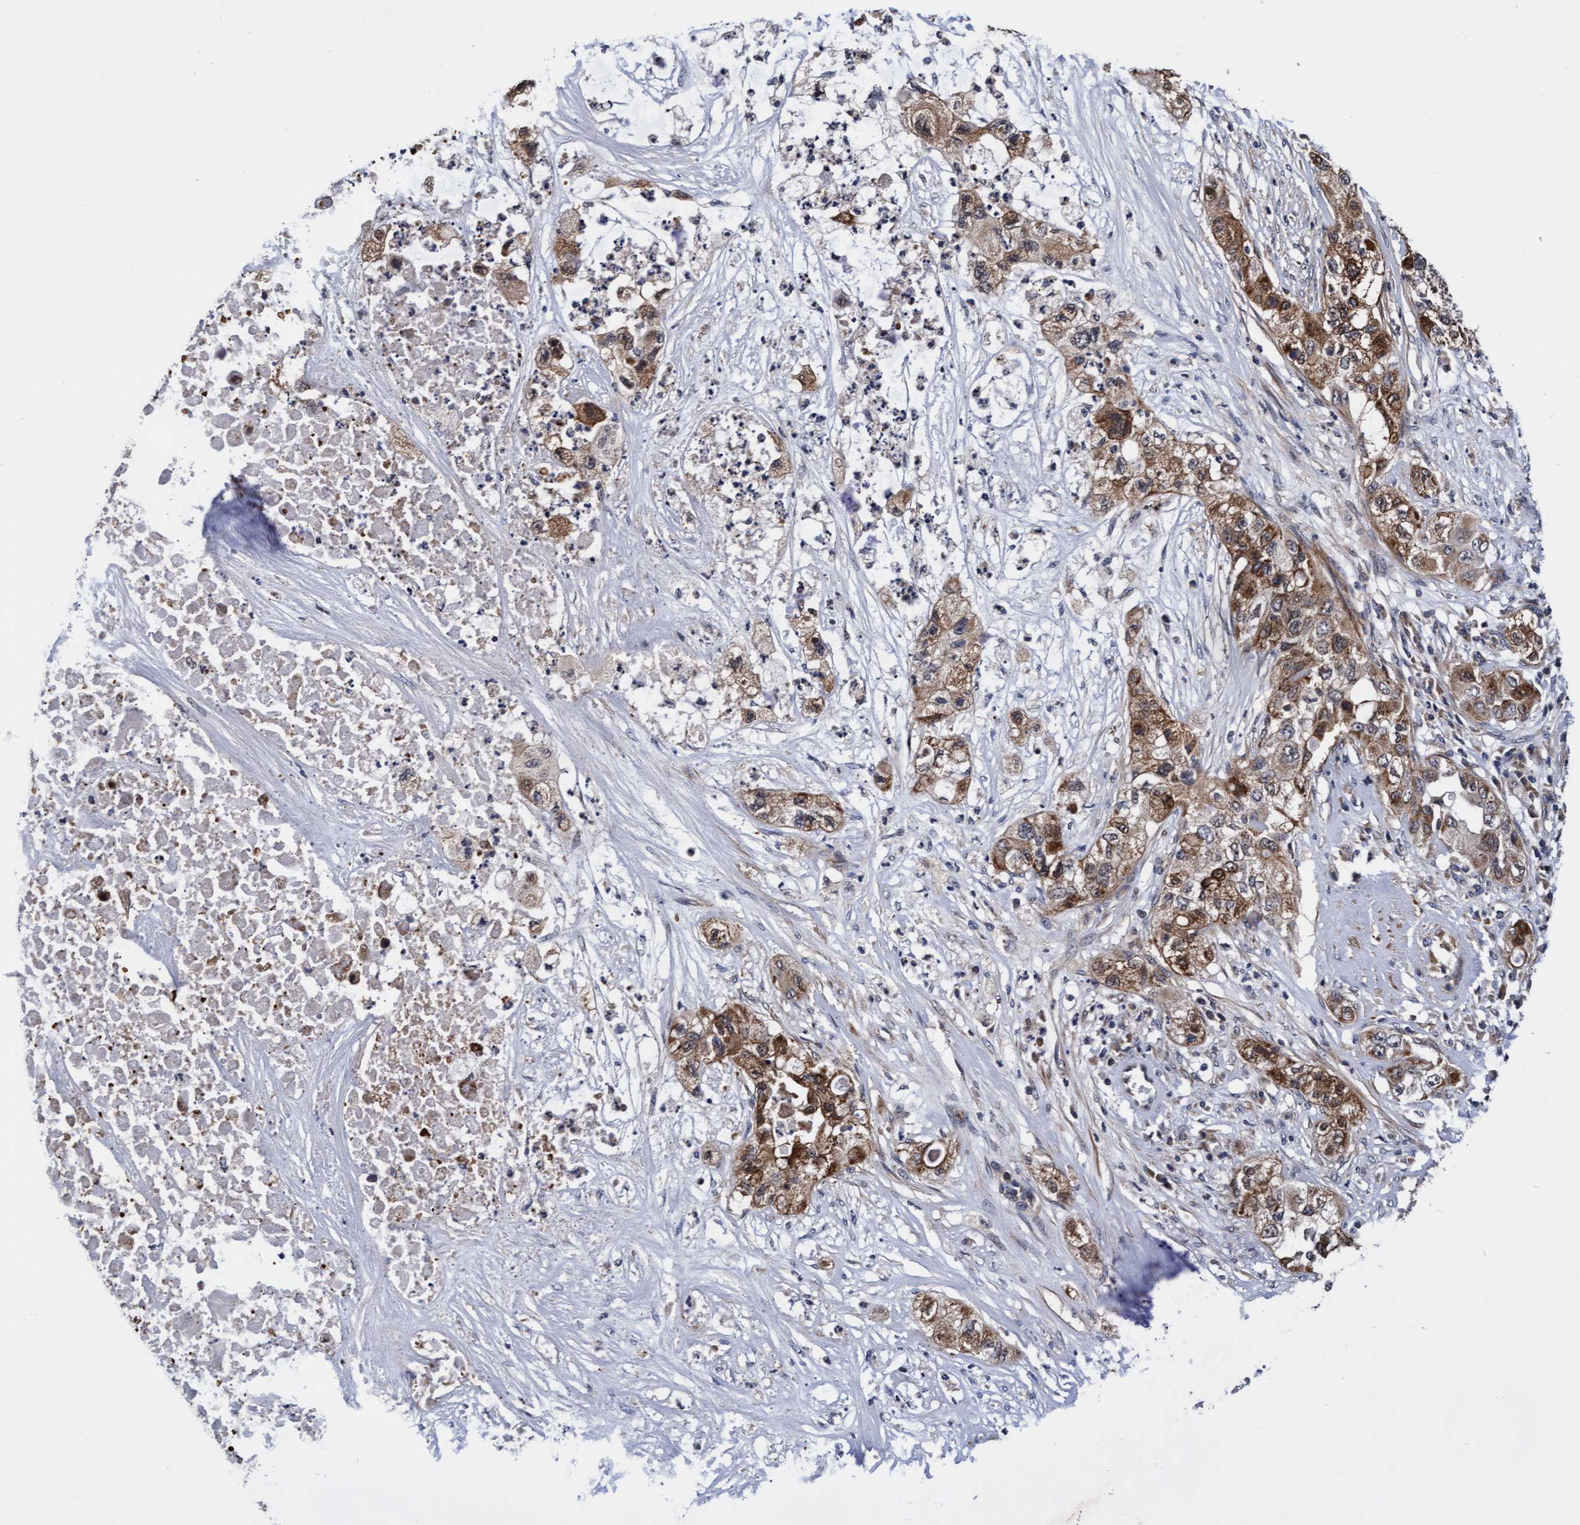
{"staining": {"intensity": "moderate", "quantity": ">75%", "location": "cytoplasmic/membranous"}, "tissue": "pancreatic cancer", "cell_type": "Tumor cells", "image_type": "cancer", "snomed": [{"axis": "morphology", "description": "Adenocarcinoma, NOS"}, {"axis": "topography", "description": "Pancreas"}], "caption": "This micrograph exhibits immunohistochemistry staining of pancreatic cancer, with medium moderate cytoplasmic/membranous positivity in approximately >75% of tumor cells.", "gene": "EFCAB13", "patient": {"sex": "female", "age": 78}}